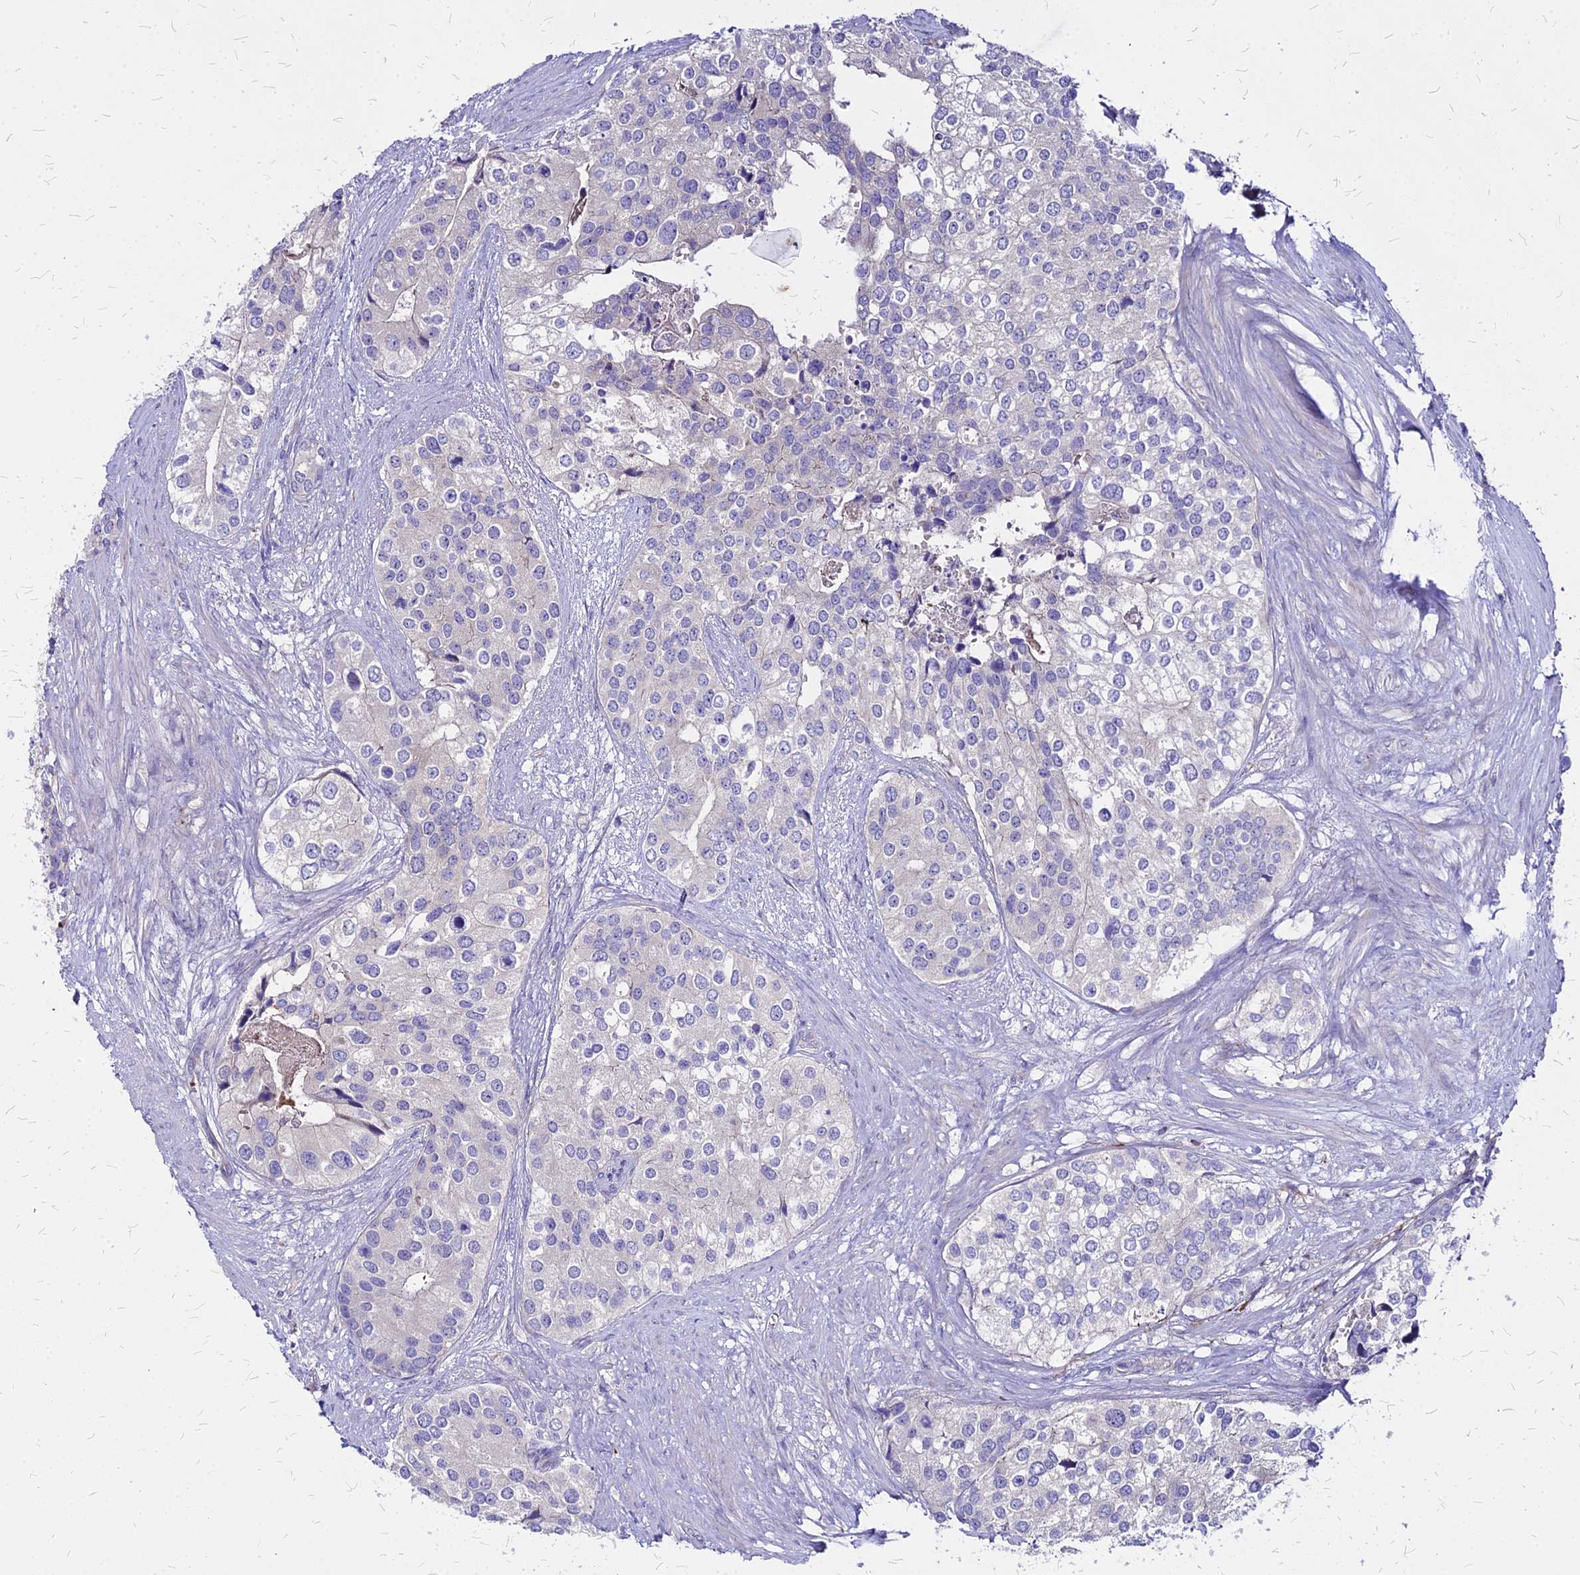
{"staining": {"intensity": "negative", "quantity": "none", "location": "none"}, "tissue": "prostate cancer", "cell_type": "Tumor cells", "image_type": "cancer", "snomed": [{"axis": "morphology", "description": "Adenocarcinoma, High grade"}, {"axis": "topography", "description": "Prostate"}], "caption": "IHC of prostate cancer displays no staining in tumor cells.", "gene": "COMMD10", "patient": {"sex": "male", "age": 62}}